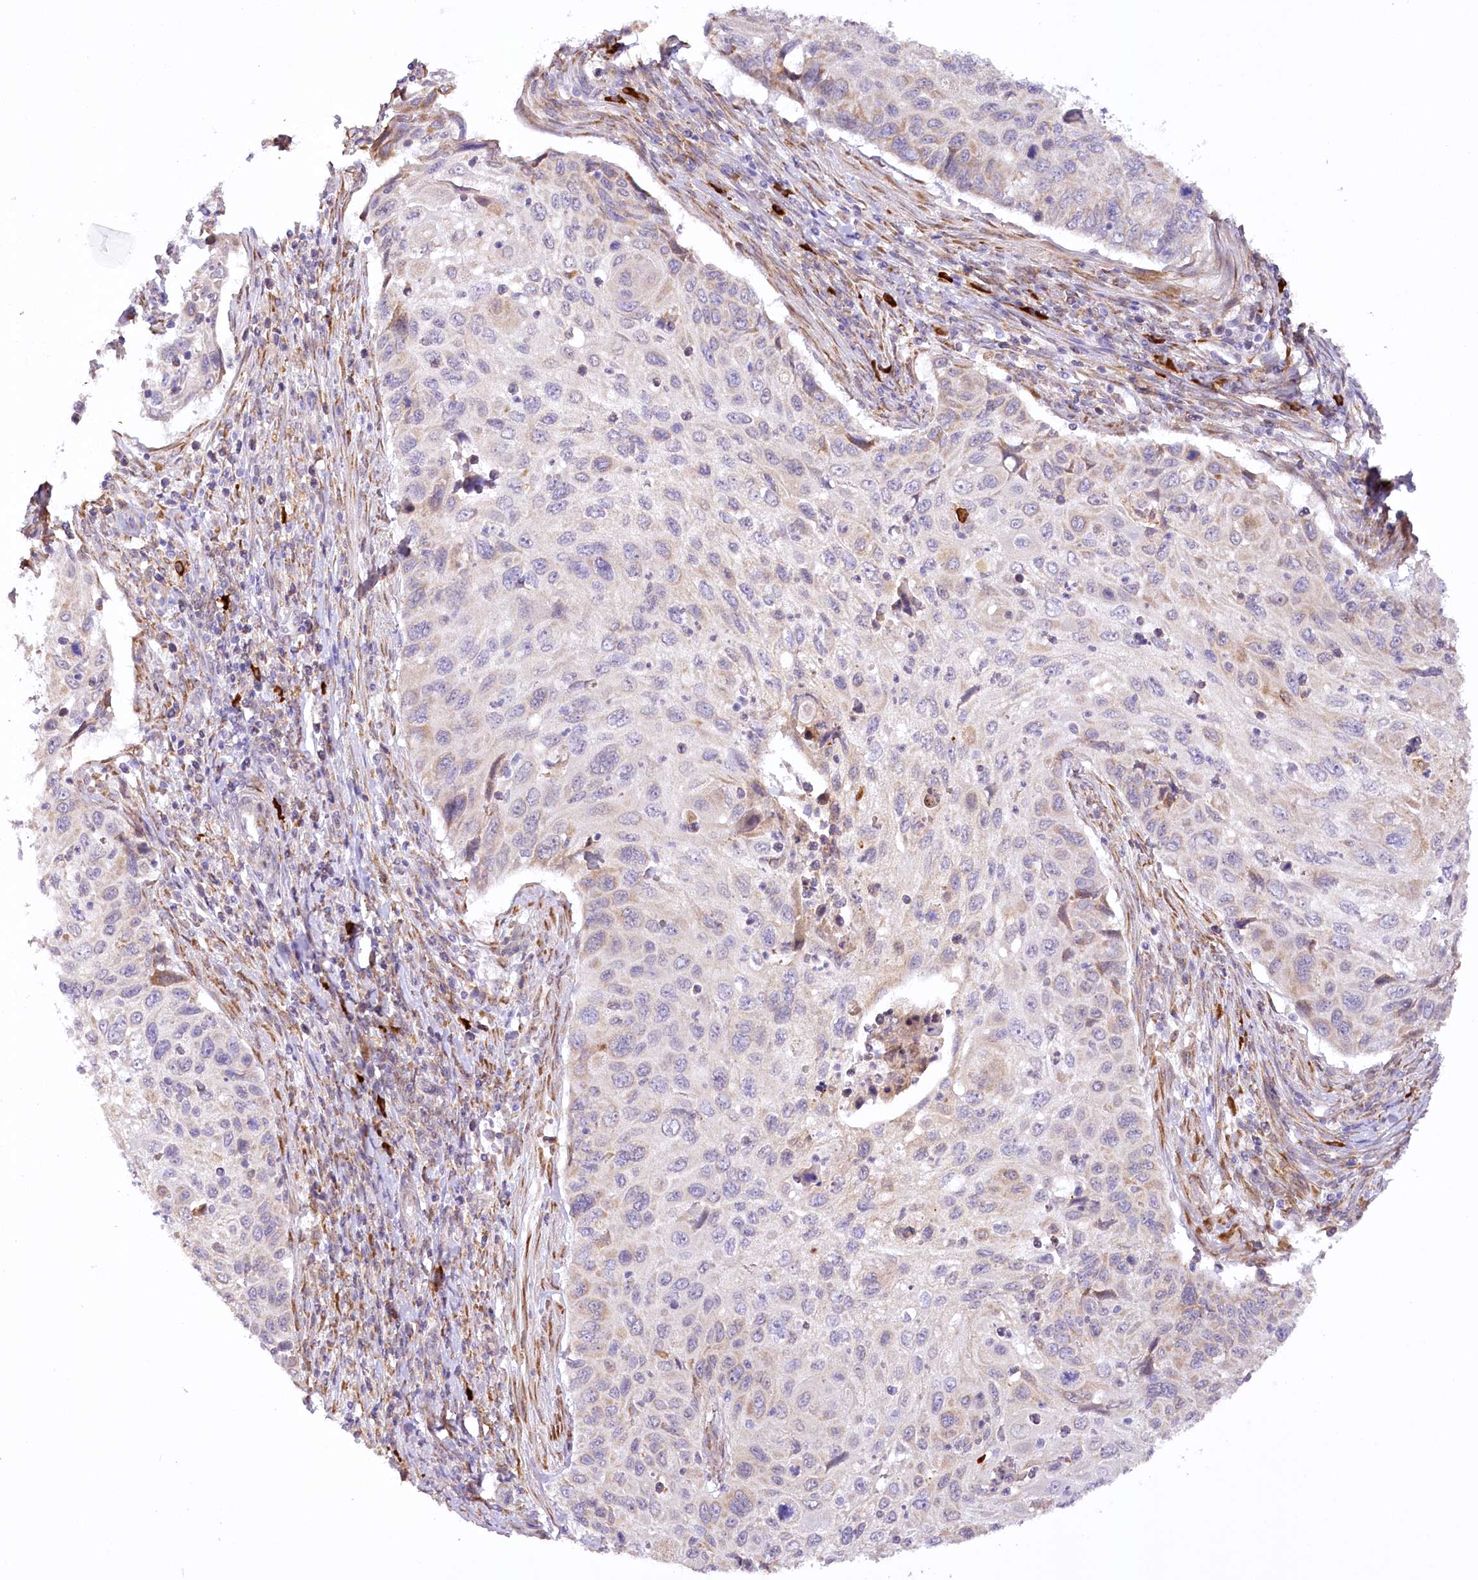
{"staining": {"intensity": "weak", "quantity": "<25%", "location": "cytoplasmic/membranous"}, "tissue": "cervical cancer", "cell_type": "Tumor cells", "image_type": "cancer", "snomed": [{"axis": "morphology", "description": "Squamous cell carcinoma, NOS"}, {"axis": "topography", "description": "Cervix"}], "caption": "The micrograph shows no staining of tumor cells in cervical squamous cell carcinoma.", "gene": "NCKAP5", "patient": {"sex": "female", "age": 70}}